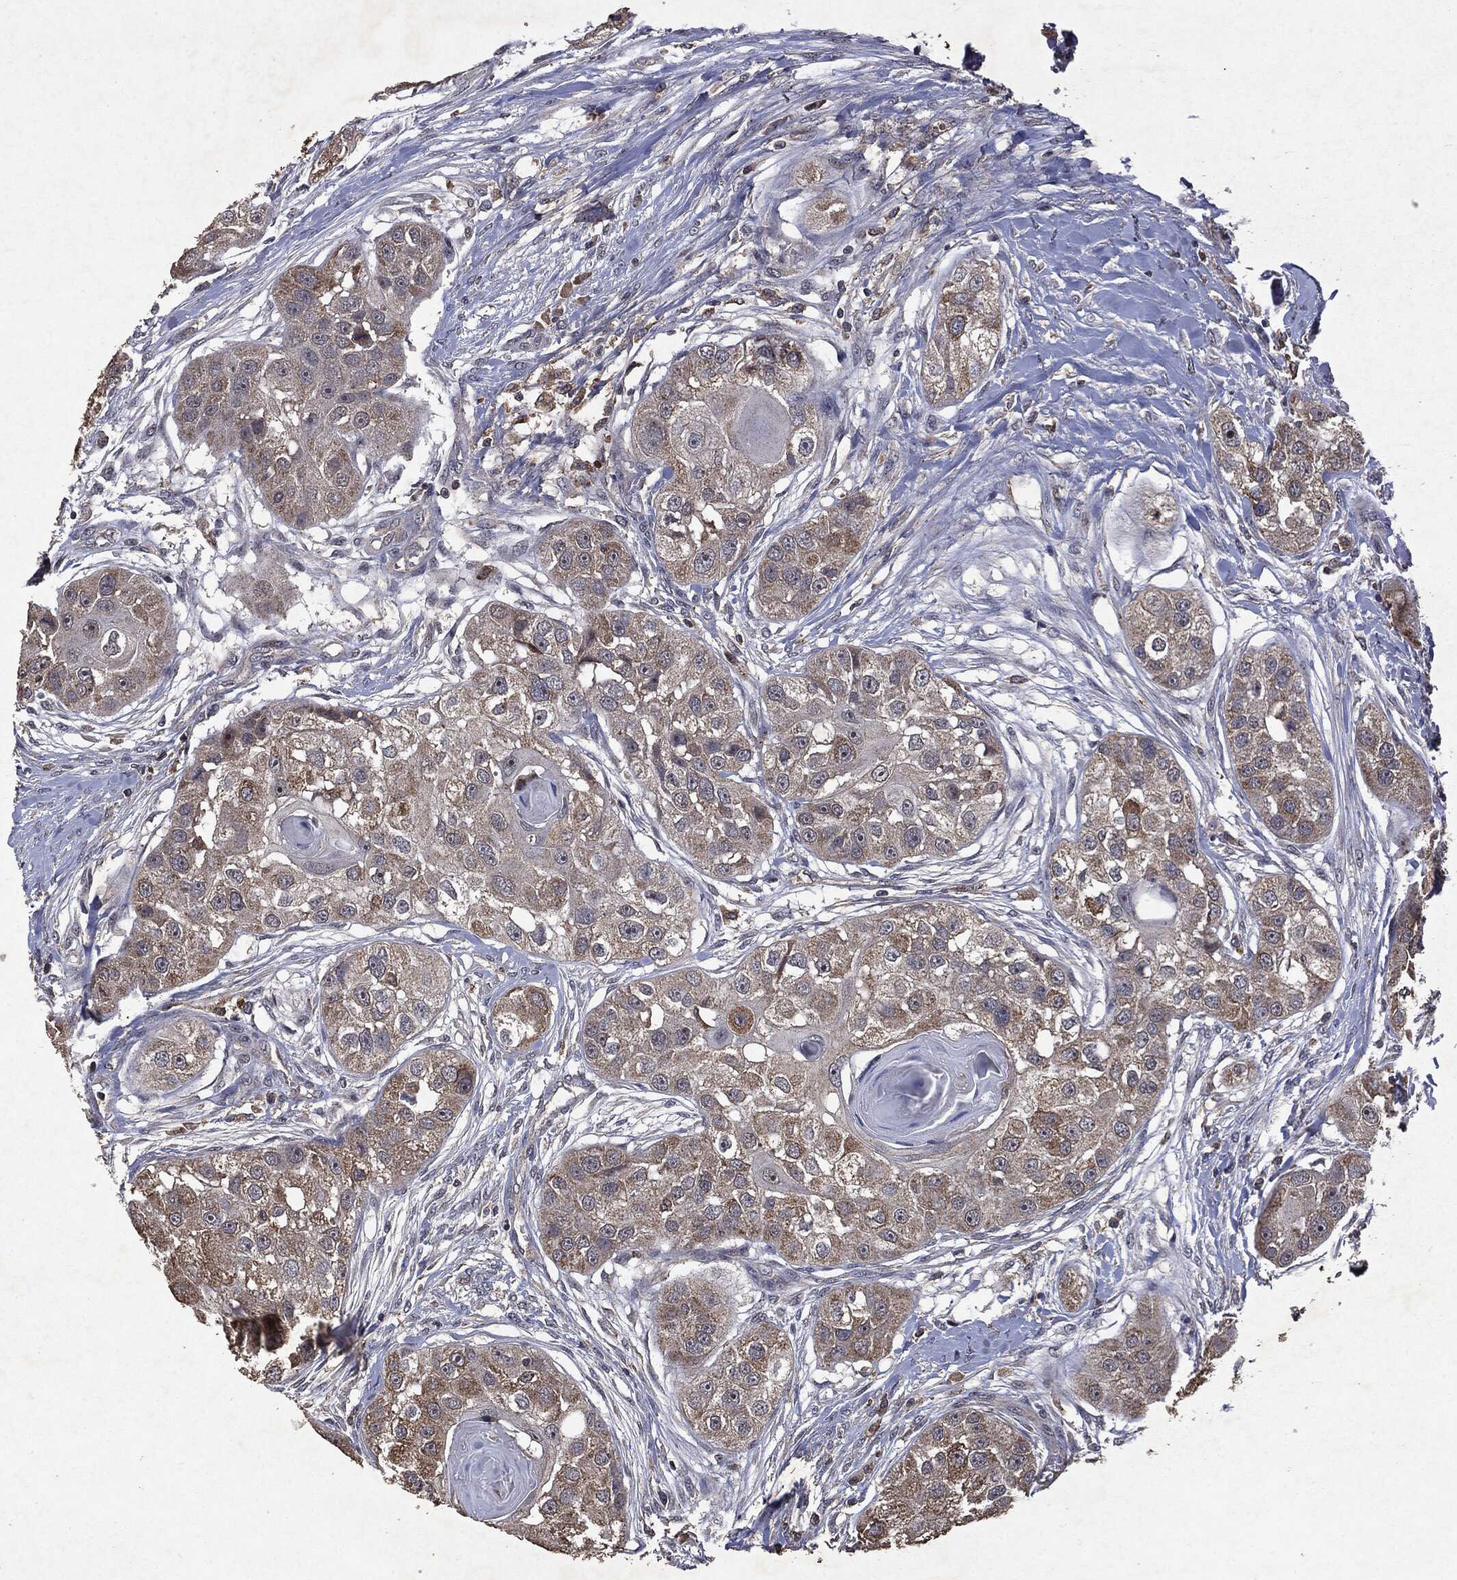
{"staining": {"intensity": "weak", "quantity": "<25%", "location": "cytoplasmic/membranous"}, "tissue": "head and neck cancer", "cell_type": "Tumor cells", "image_type": "cancer", "snomed": [{"axis": "morphology", "description": "Normal tissue, NOS"}, {"axis": "morphology", "description": "Squamous cell carcinoma, NOS"}, {"axis": "topography", "description": "Skeletal muscle"}, {"axis": "topography", "description": "Head-Neck"}], "caption": "Tumor cells are negative for protein expression in human head and neck cancer (squamous cell carcinoma). (DAB (3,3'-diaminobenzidine) IHC visualized using brightfield microscopy, high magnification).", "gene": "PTEN", "patient": {"sex": "male", "age": 51}}